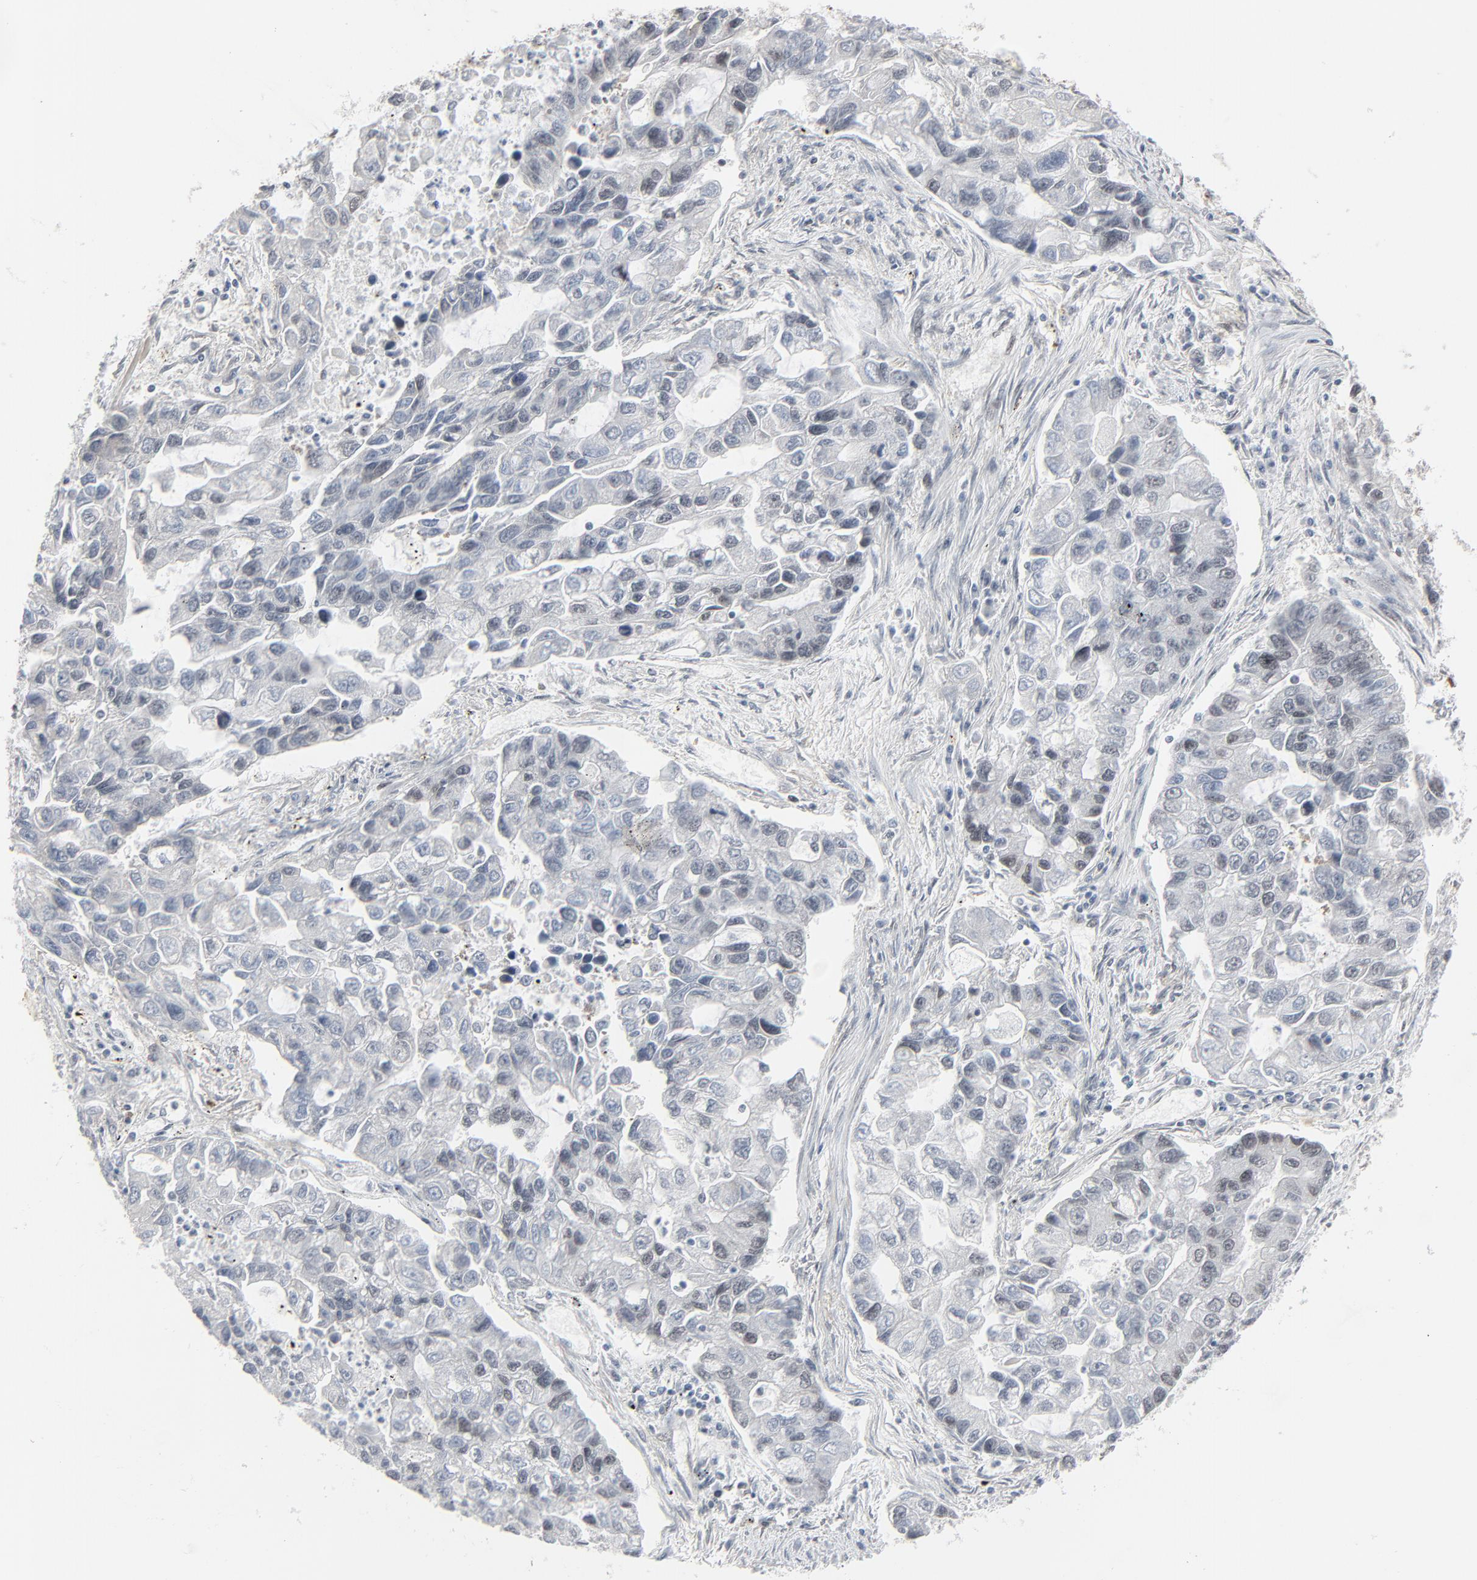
{"staining": {"intensity": "negative", "quantity": "none", "location": "none"}, "tissue": "lung cancer", "cell_type": "Tumor cells", "image_type": "cancer", "snomed": [{"axis": "morphology", "description": "Adenocarcinoma, NOS"}, {"axis": "topography", "description": "Lung"}], "caption": "Immunohistochemistry image of neoplastic tissue: lung cancer stained with DAB (3,3'-diaminobenzidine) exhibits no significant protein staining in tumor cells.", "gene": "FBXO28", "patient": {"sex": "female", "age": 51}}